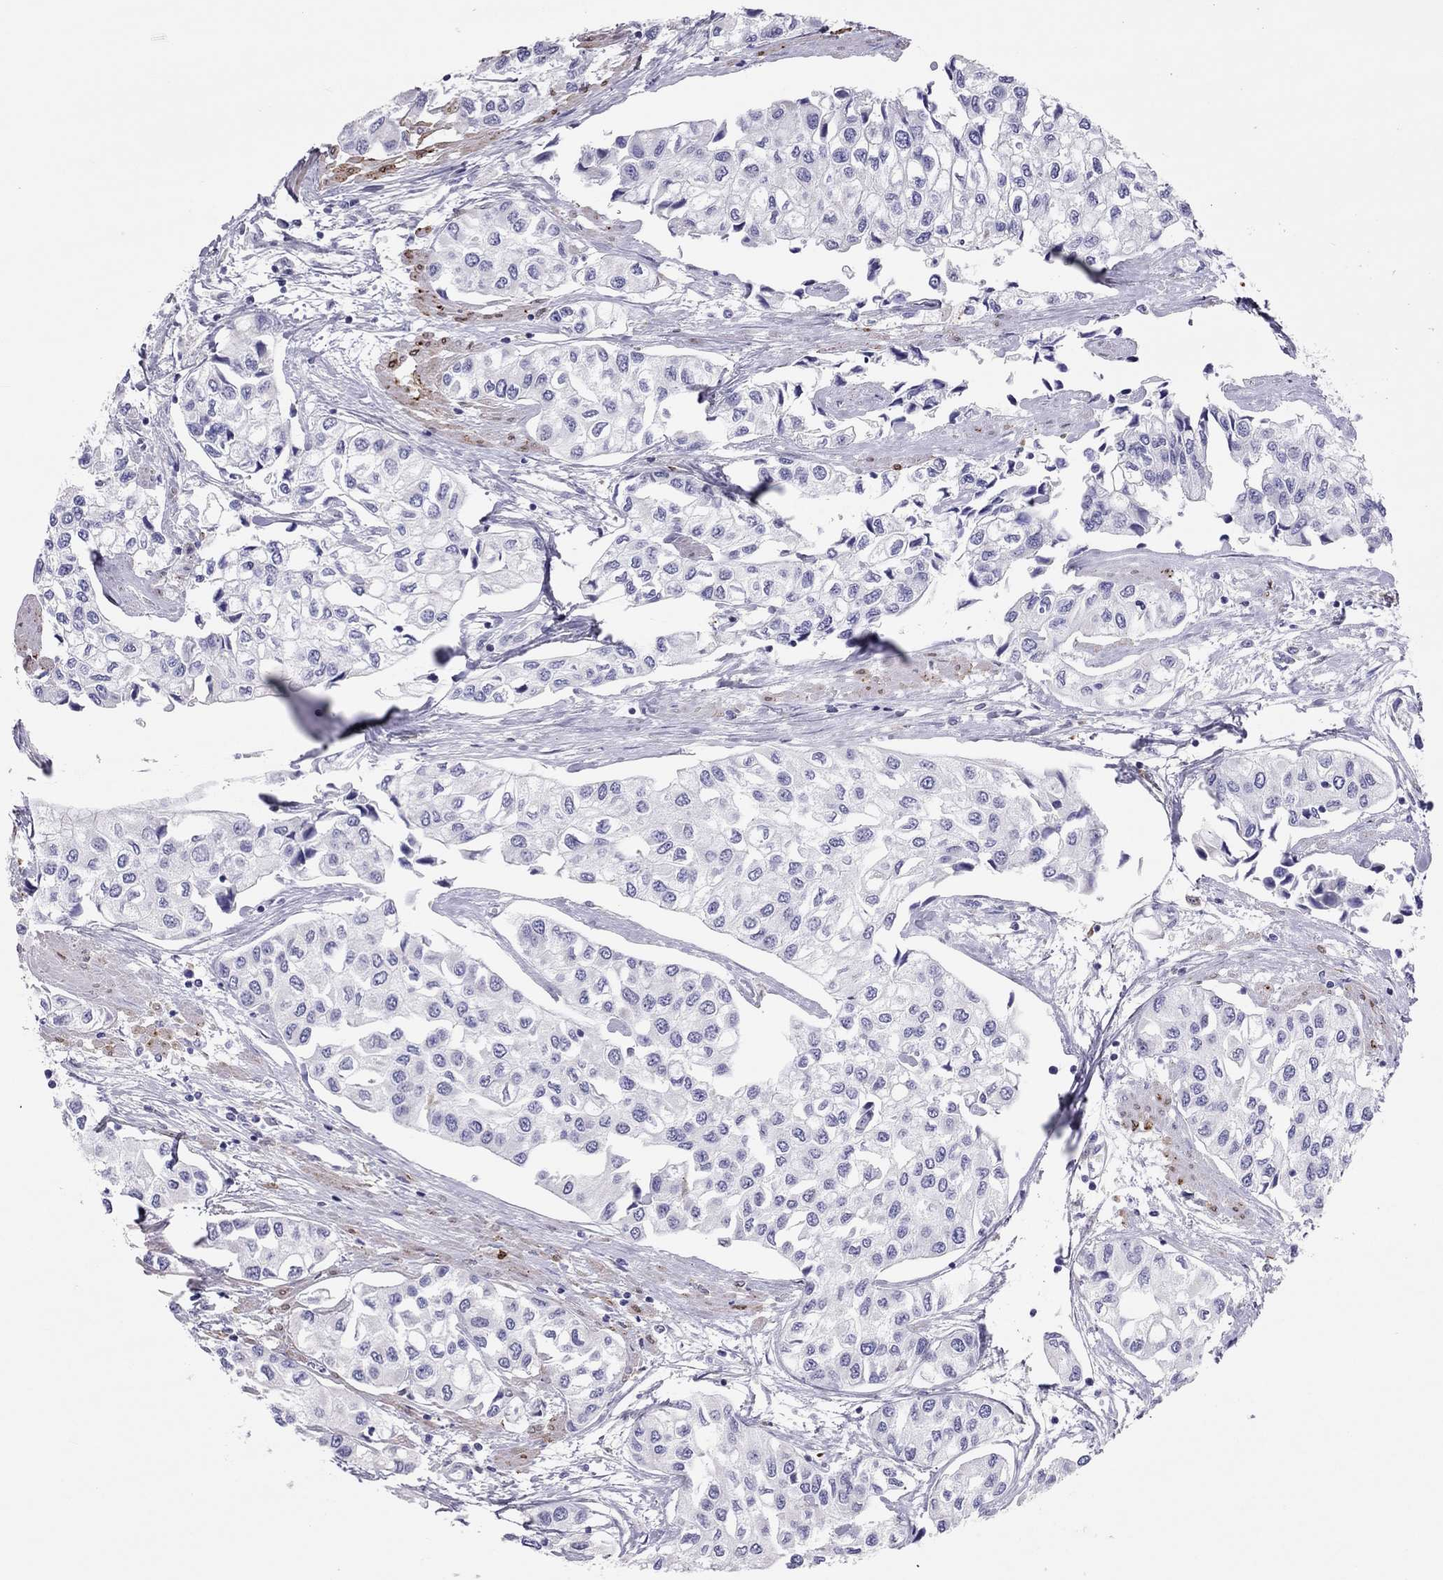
{"staining": {"intensity": "negative", "quantity": "none", "location": "none"}, "tissue": "urothelial cancer", "cell_type": "Tumor cells", "image_type": "cancer", "snomed": [{"axis": "morphology", "description": "Urothelial carcinoma, High grade"}, {"axis": "topography", "description": "Urinary bladder"}], "caption": "Tumor cells are negative for protein expression in human urothelial carcinoma (high-grade).", "gene": "ADORA2A", "patient": {"sex": "male", "age": 73}}